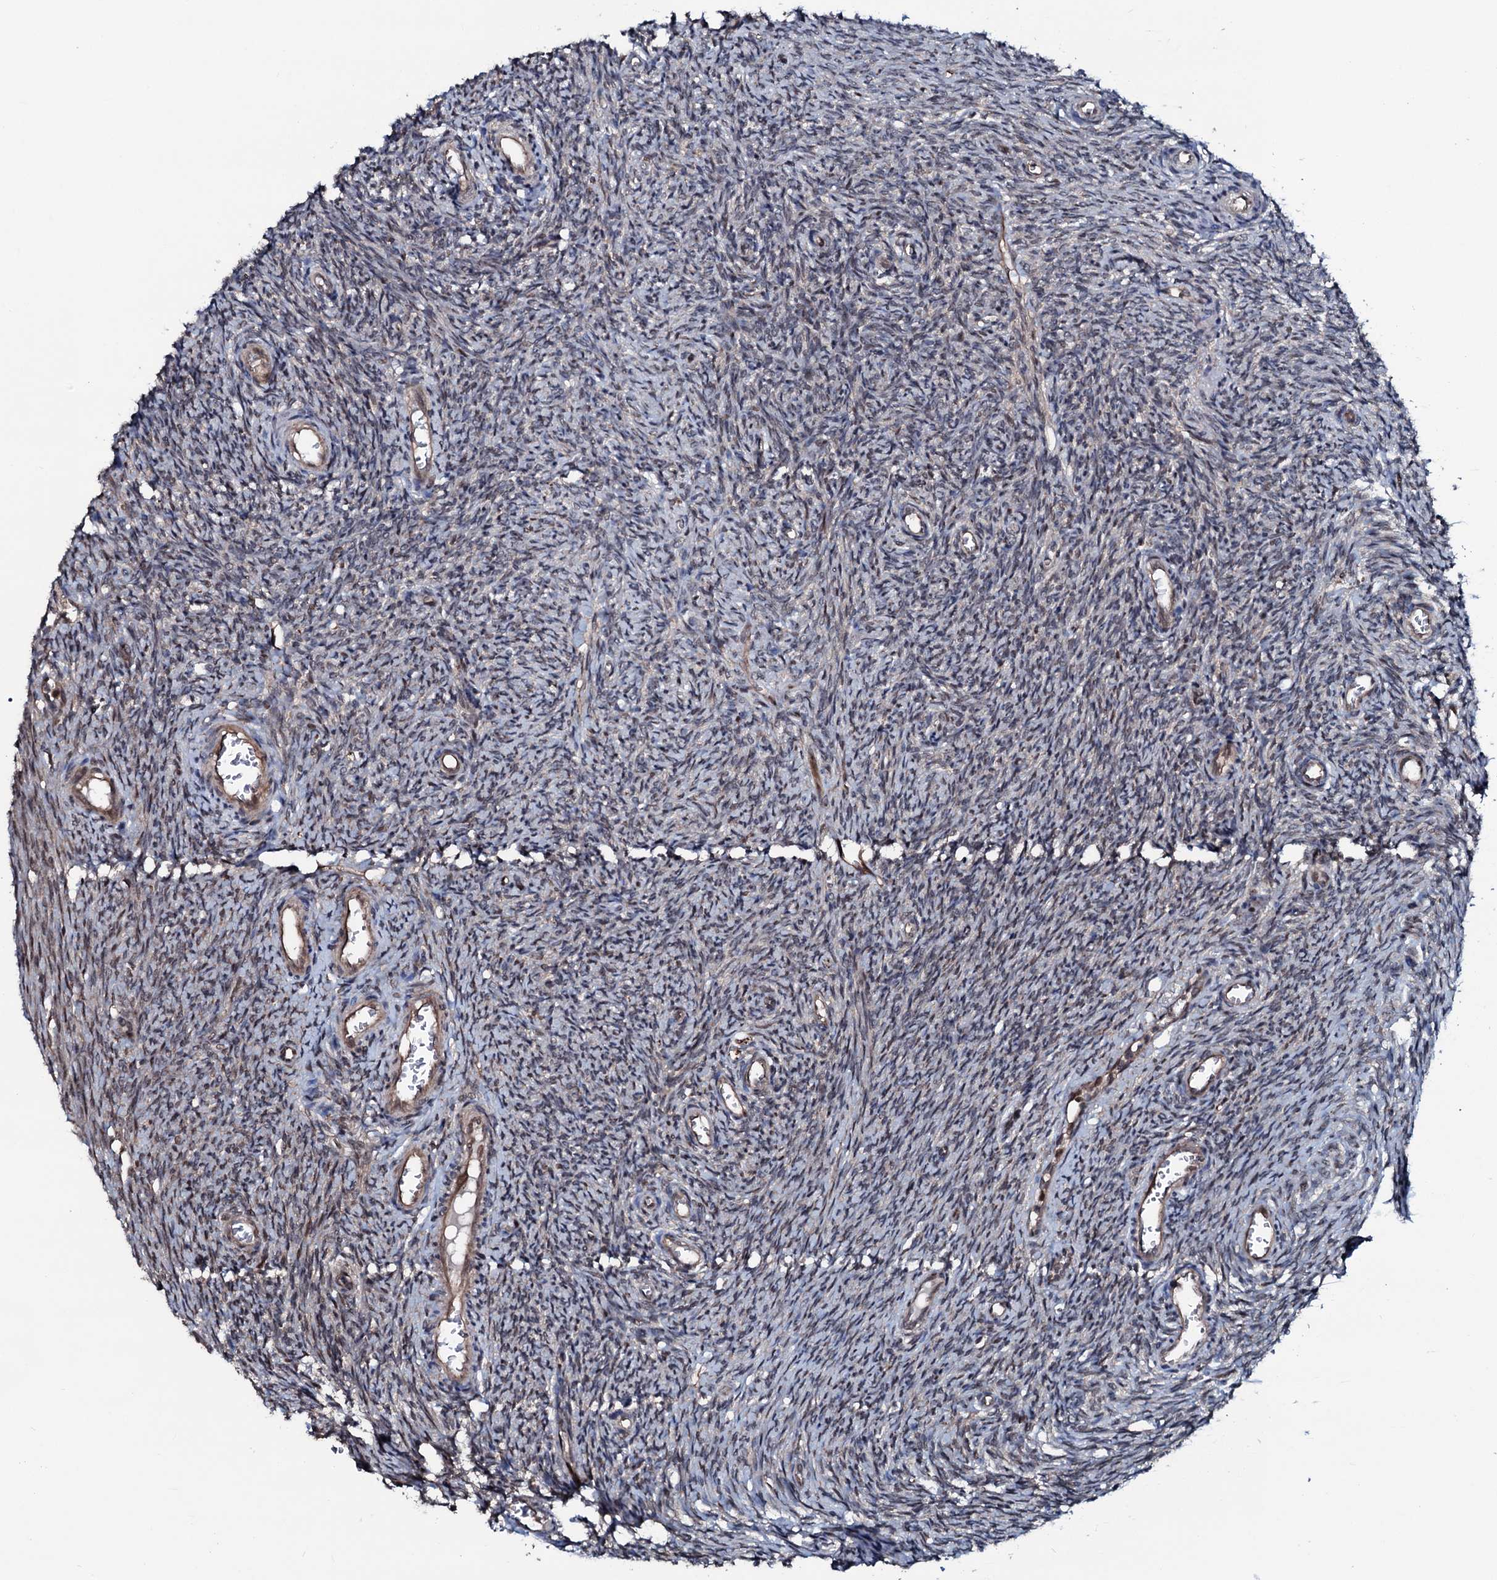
{"staining": {"intensity": "negative", "quantity": "none", "location": "none"}, "tissue": "ovary", "cell_type": "Ovarian stroma cells", "image_type": "normal", "snomed": [{"axis": "morphology", "description": "Normal tissue, NOS"}, {"axis": "topography", "description": "Ovary"}], "caption": "A high-resolution photomicrograph shows immunohistochemistry staining of unremarkable ovary, which exhibits no significant staining in ovarian stroma cells.", "gene": "OGFOD2", "patient": {"sex": "female", "age": 44}}